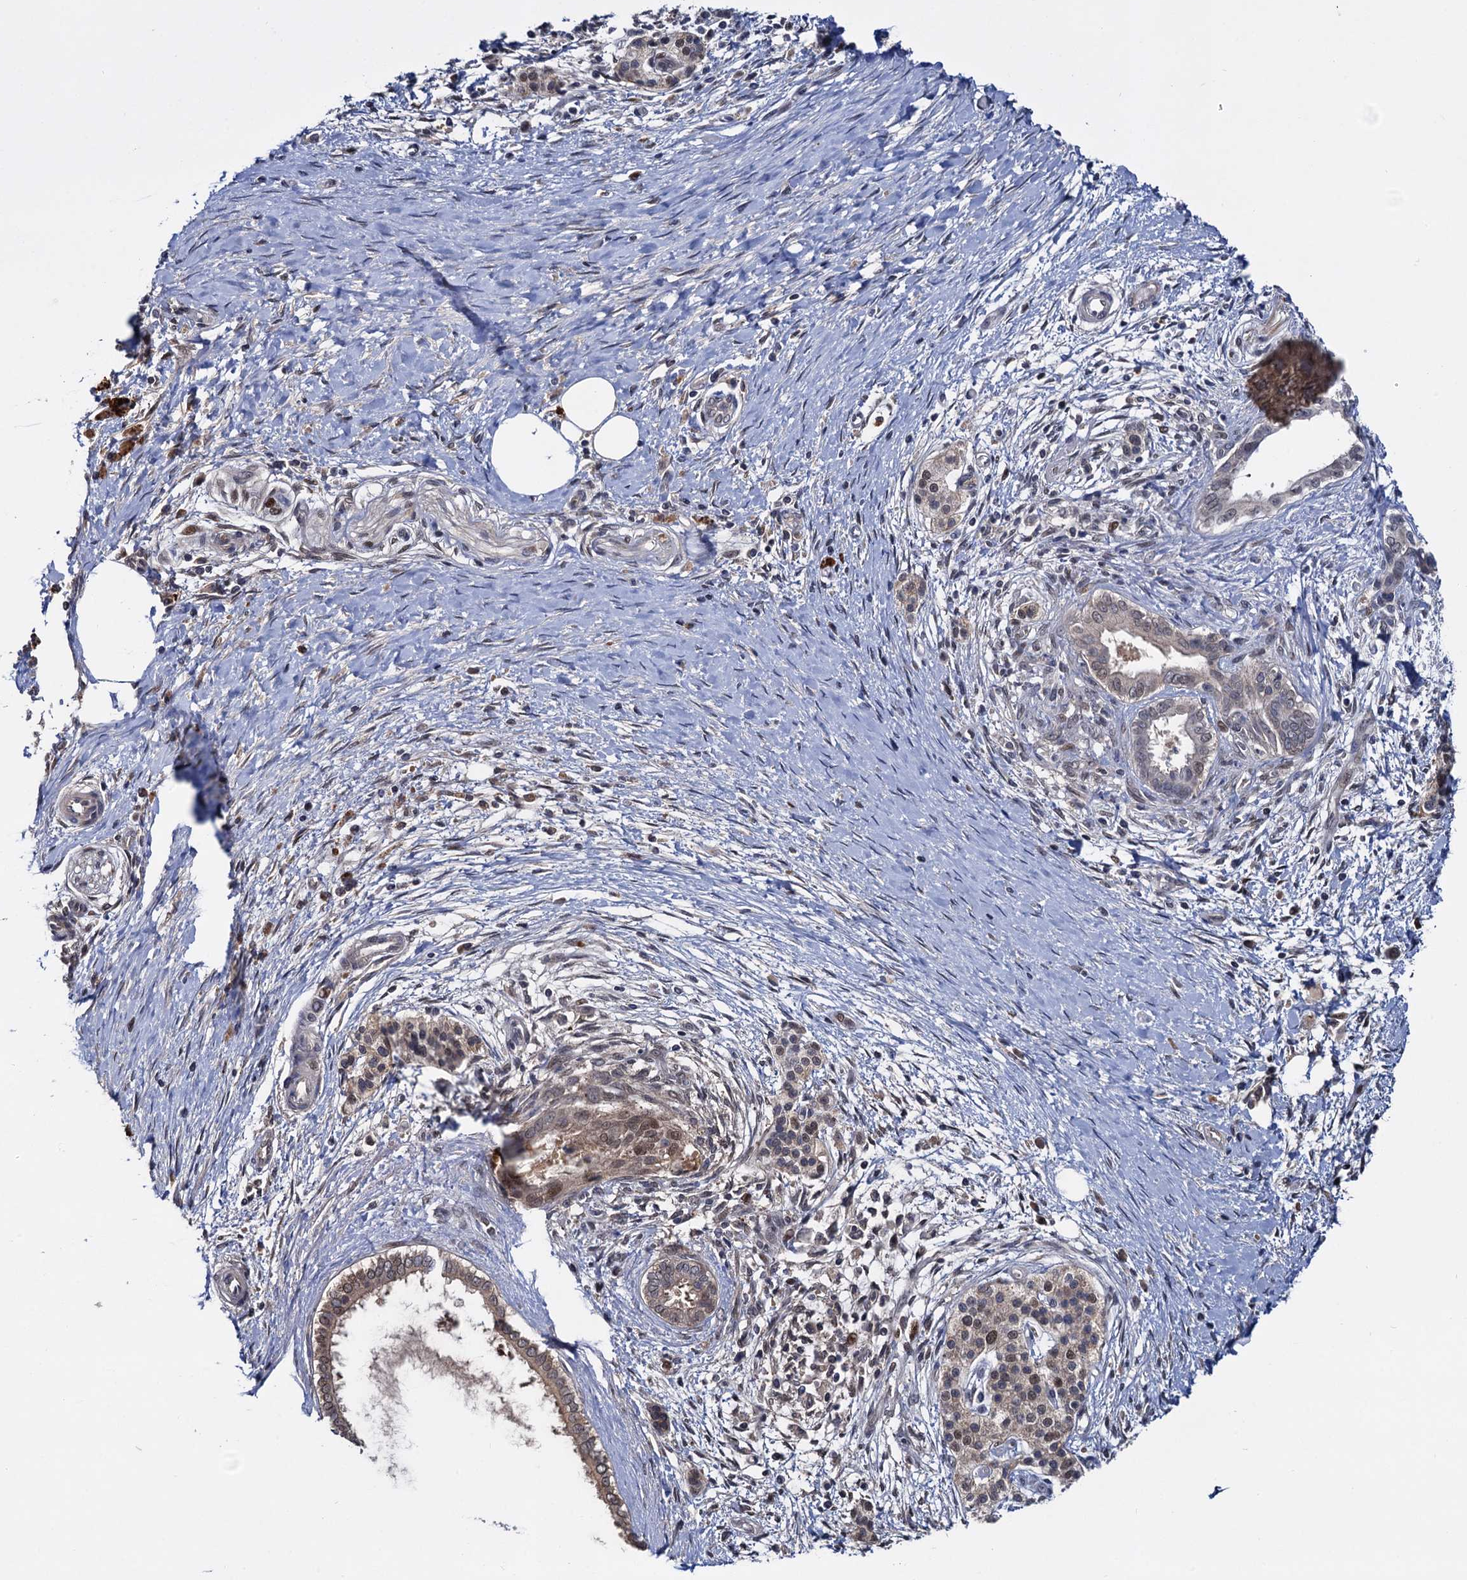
{"staining": {"intensity": "negative", "quantity": "none", "location": "none"}, "tissue": "pancreatic cancer", "cell_type": "Tumor cells", "image_type": "cancer", "snomed": [{"axis": "morphology", "description": "Adenocarcinoma, NOS"}, {"axis": "topography", "description": "Pancreas"}], "caption": "Protein analysis of pancreatic adenocarcinoma demonstrates no significant staining in tumor cells.", "gene": "SELENOP", "patient": {"sex": "male", "age": 58}}